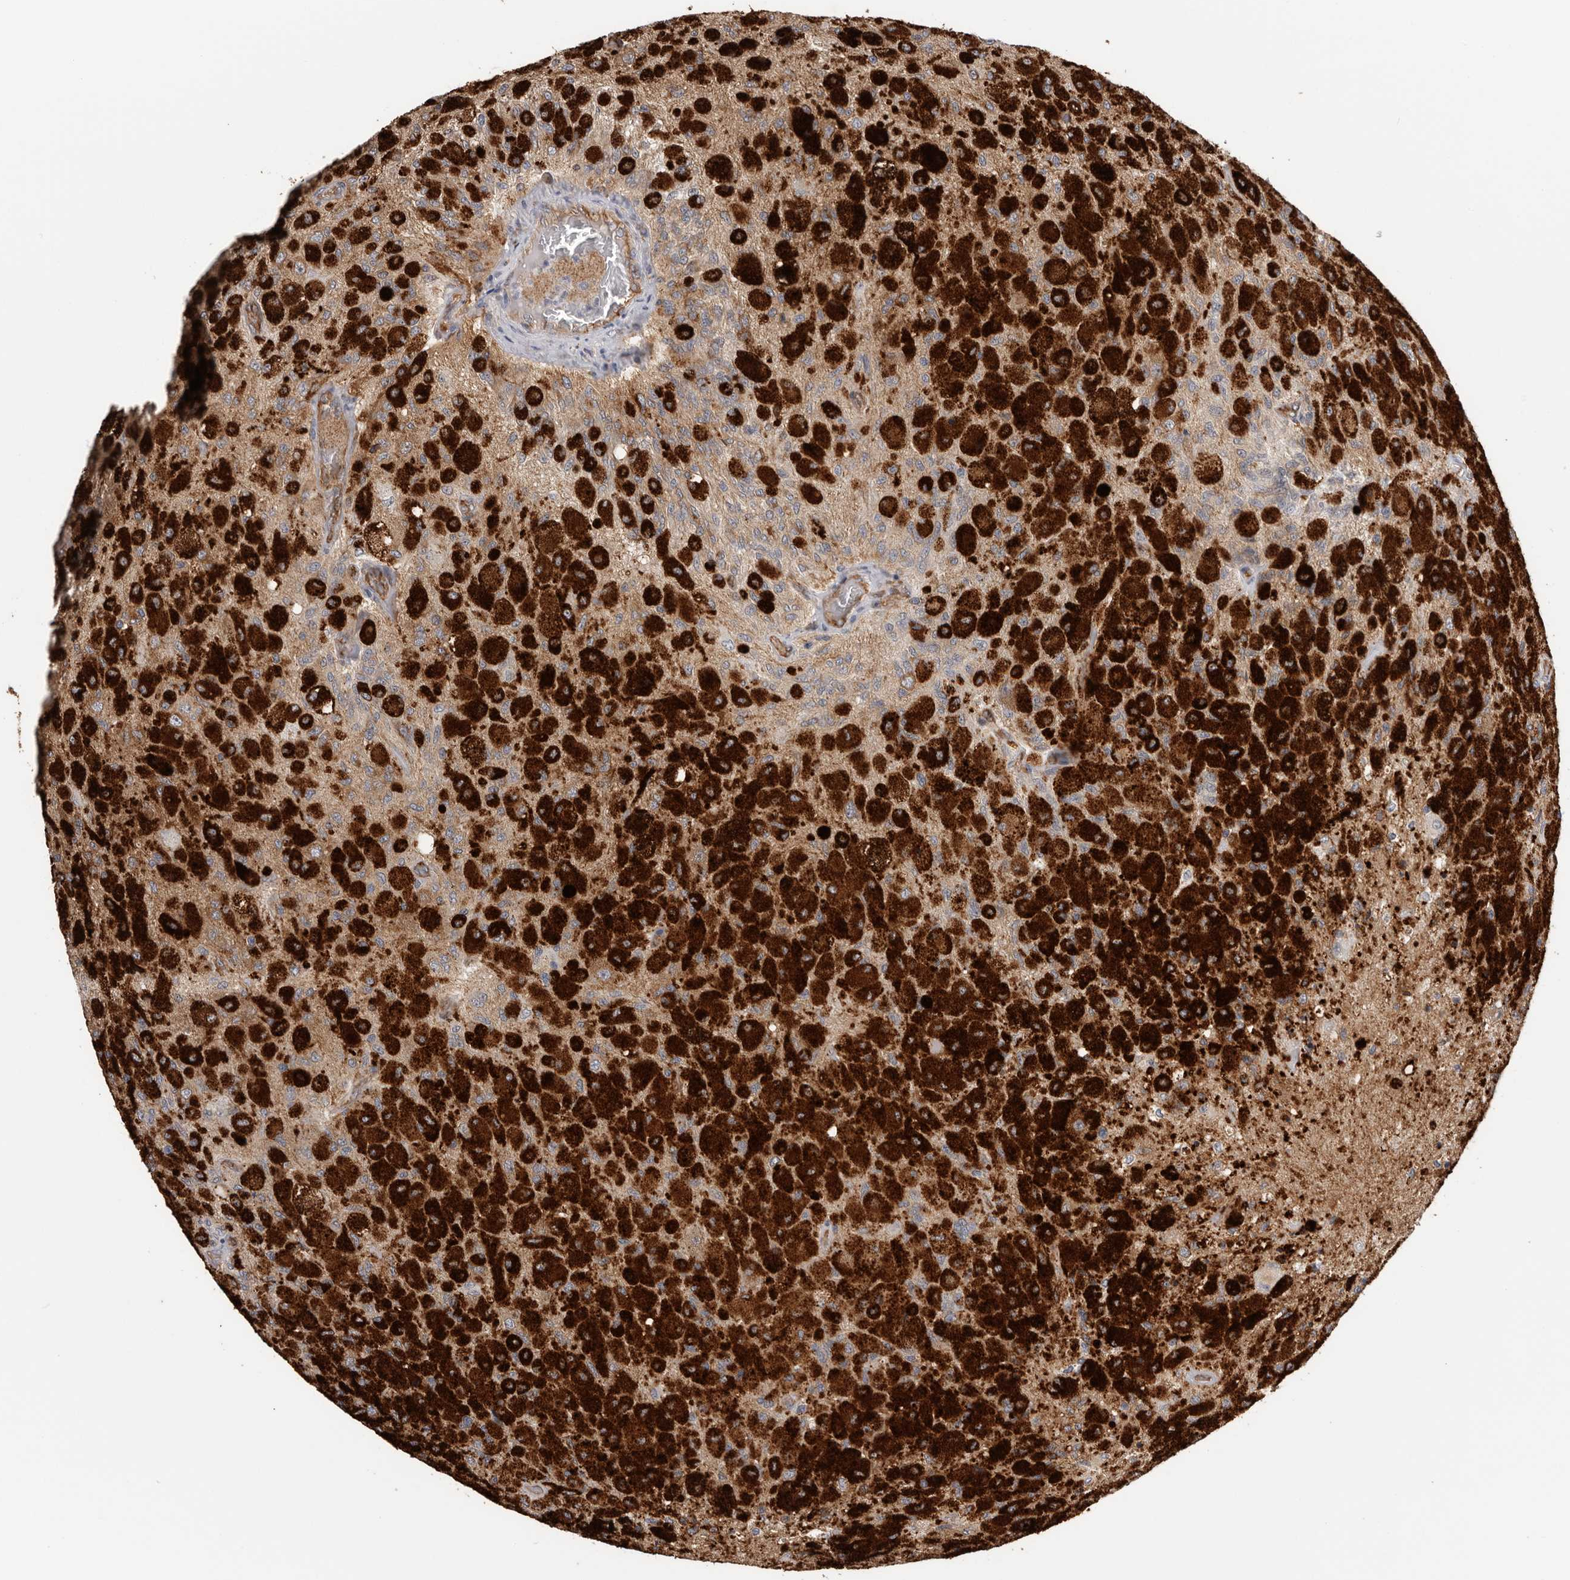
{"staining": {"intensity": "strong", "quantity": ">75%", "location": "cytoplasmic/membranous"}, "tissue": "glioma", "cell_type": "Tumor cells", "image_type": "cancer", "snomed": [{"axis": "morphology", "description": "Normal tissue, NOS"}, {"axis": "morphology", "description": "Glioma, malignant, High grade"}, {"axis": "topography", "description": "Cerebral cortex"}], "caption": "Tumor cells exhibit strong cytoplasmic/membranous staining in approximately >75% of cells in high-grade glioma (malignant).", "gene": "TFRC", "patient": {"sex": "male", "age": 77}}